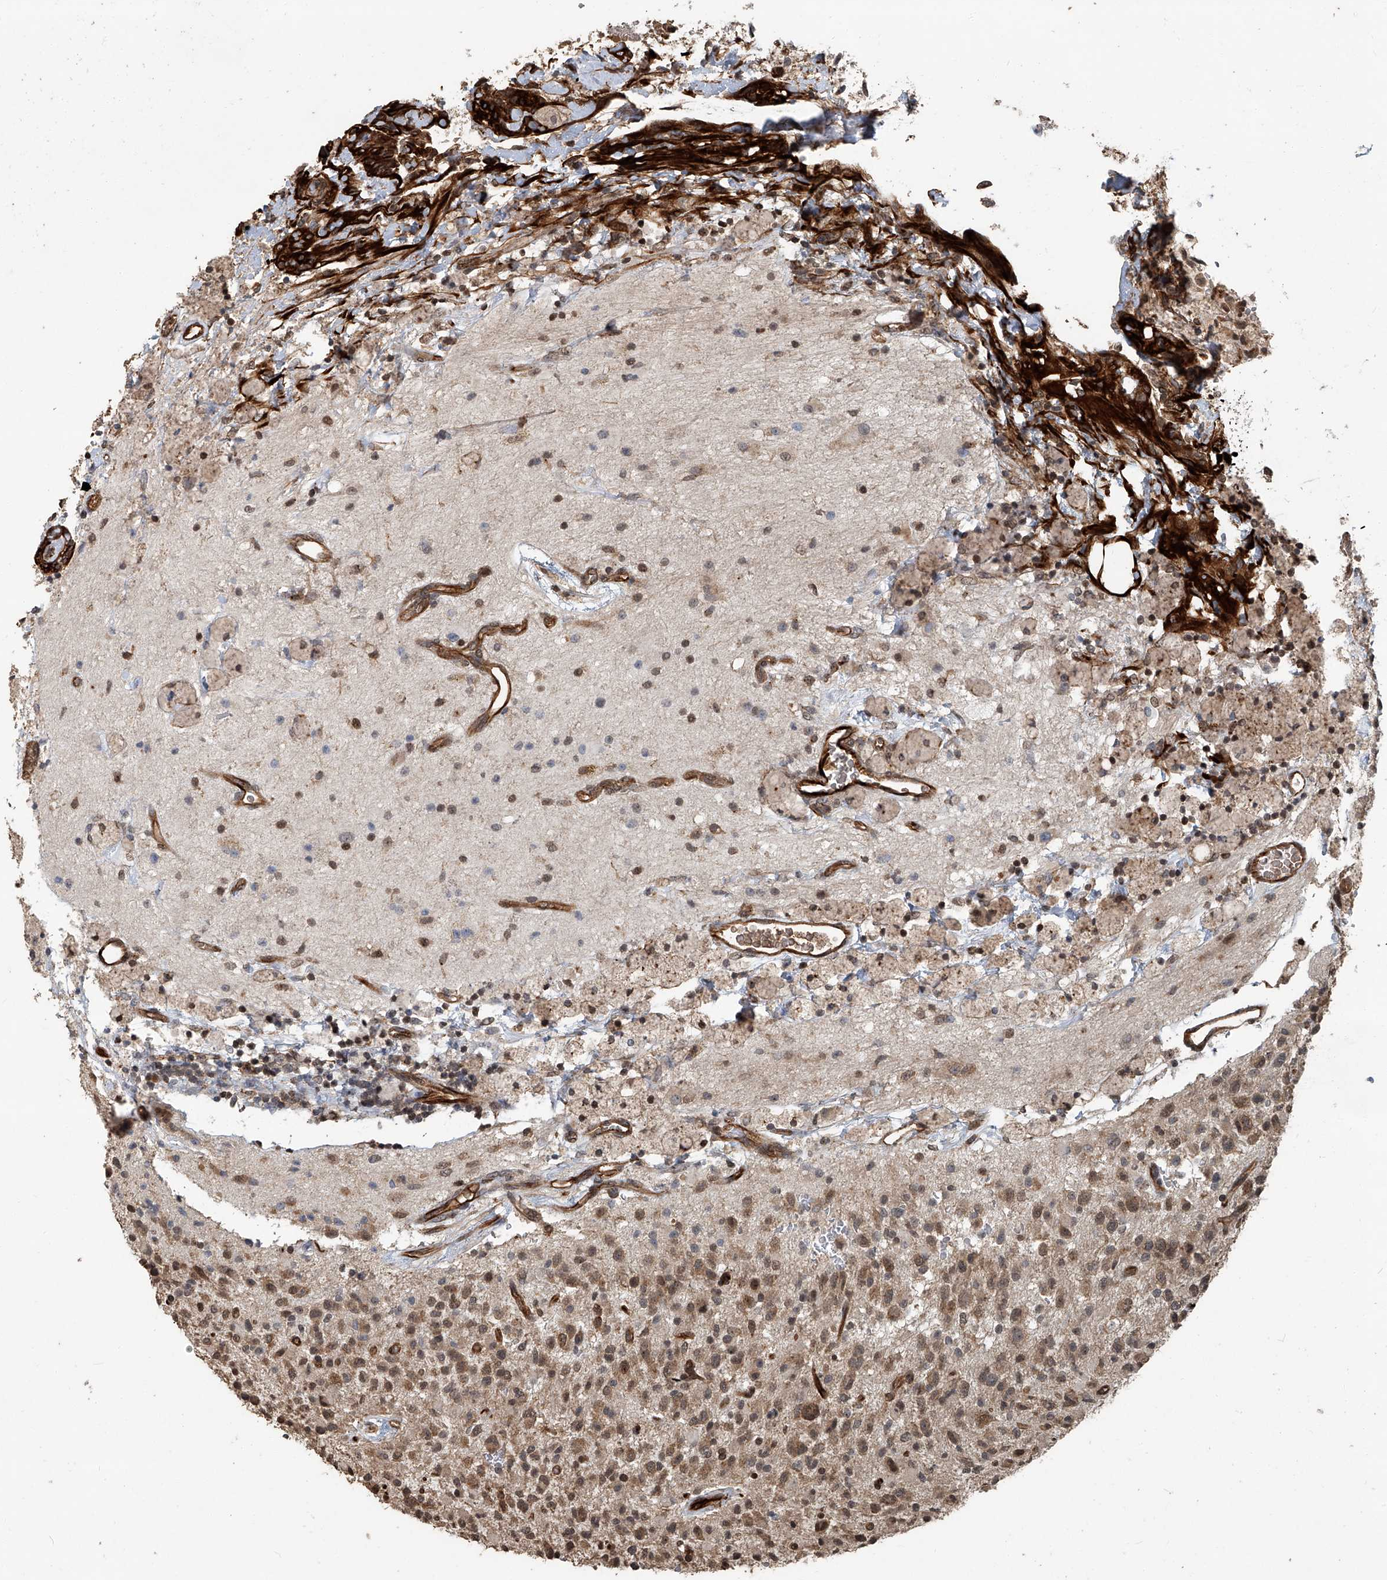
{"staining": {"intensity": "moderate", "quantity": ">75%", "location": "cytoplasmic/membranous"}, "tissue": "glioma", "cell_type": "Tumor cells", "image_type": "cancer", "snomed": [{"axis": "morphology", "description": "Glioma, malignant, High grade"}, {"axis": "topography", "description": "Brain"}], "caption": "A brown stain shows moderate cytoplasmic/membranous positivity of a protein in human high-grade glioma (malignant) tumor cells.", "gene": "GPR132", "patient": {"sex": "male", "age": 34}}